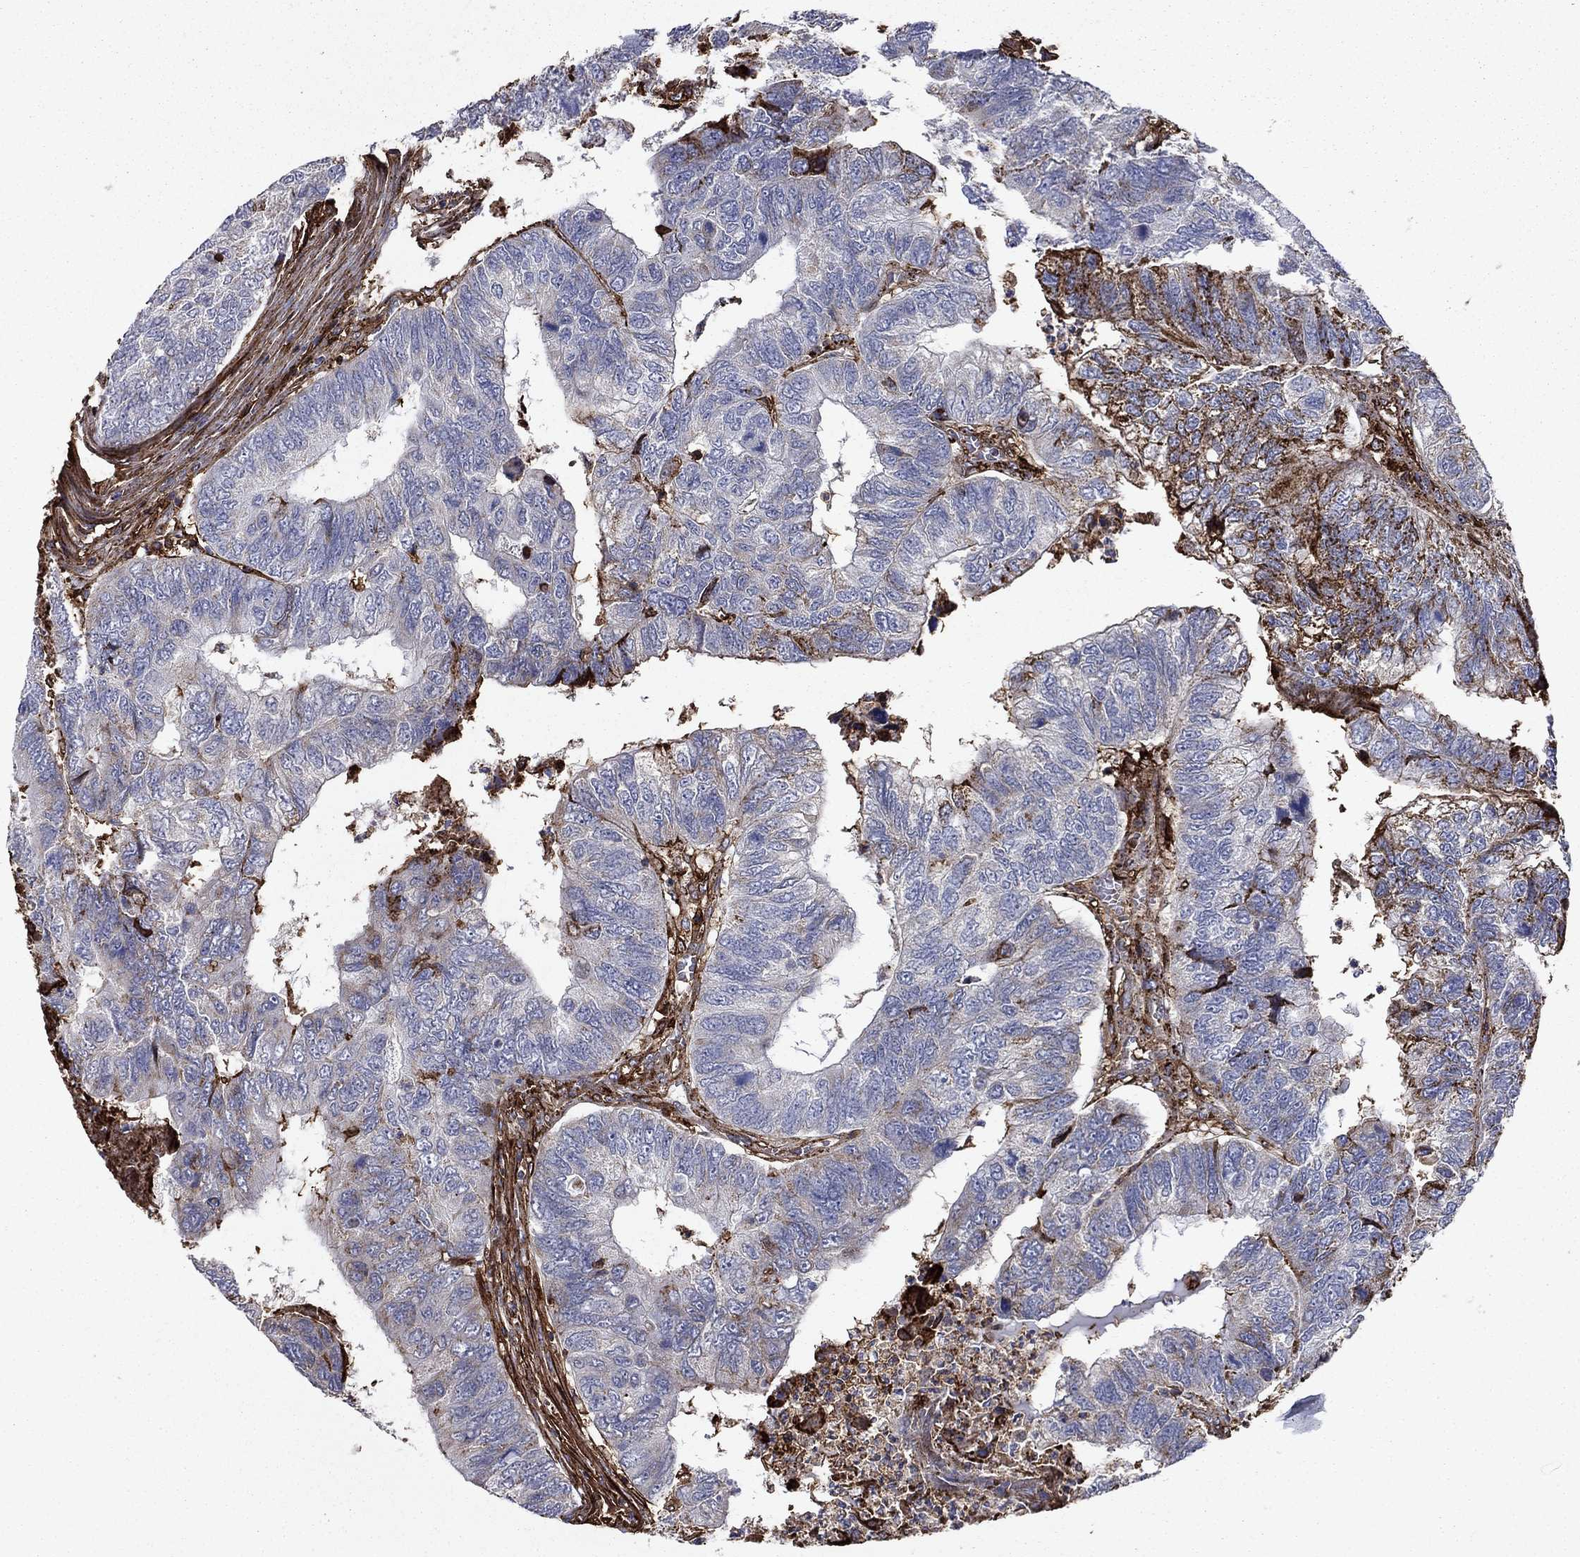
{"staining": {"intensity": "negative", "quantity": "none", "location": "none"}, "tissue": "colorectal cancer", "cell_type": "Tumor cells", "image_type": "cancer", "snomed": [{"axis": "morphology", "description": "Adenocarcinoma, NOS"}, {"axis": "topography", "description": "Colon"}], "caption": "High magnification brightfield microscopy of adenocarcinoma (colorectal) stained with DAB (brown) and counterstained with hematoxylin (blue): tumor cells show no significant positivity.", "gene": "PLAU", "patient": {"sex": "female", "age": 67}}